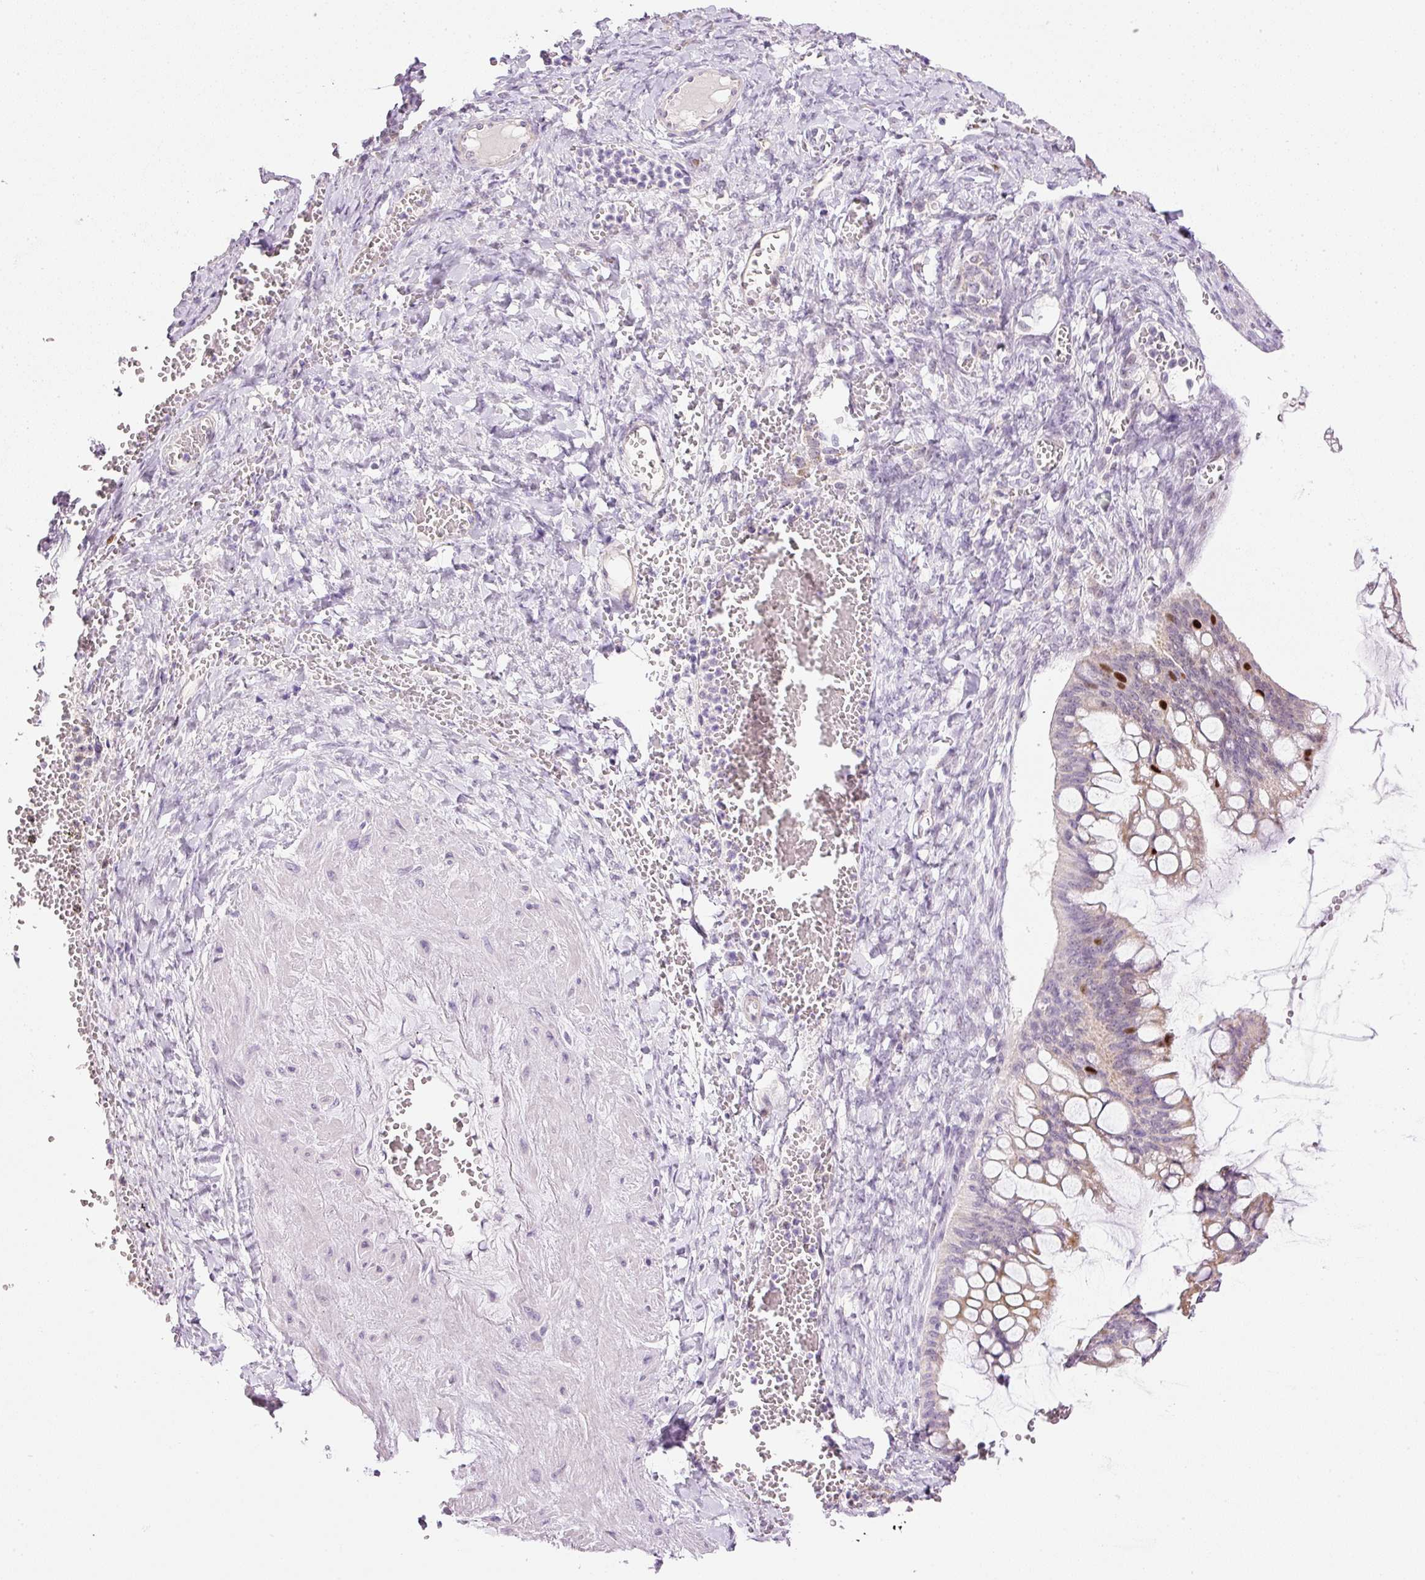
{"staining": {"intensity": "strong", "quantity": "<25%", "location": "nuclear"}, "tissue": "ovarian cancer", "cell_type": "Tumor cells", "image_type": "cancer", "snomed": [{"axis": "morphology", "description": "Cystadenocarcinoma, mucinous, NOS"}, {"axis": "topography", "description": "Ovary"}], "caption": "Immunohistochemical staining of human ovarian cancer (mucinous cystadenocarcinoma) shows strong nuclear protein positivity in about <25% of tumor cells. Immunohistochemistry (ihc) stains the protein of interest in brown and the nuclei are stained blue.", "gene": "KPNA2", "patient": {"sex": "female", "age": 73}}